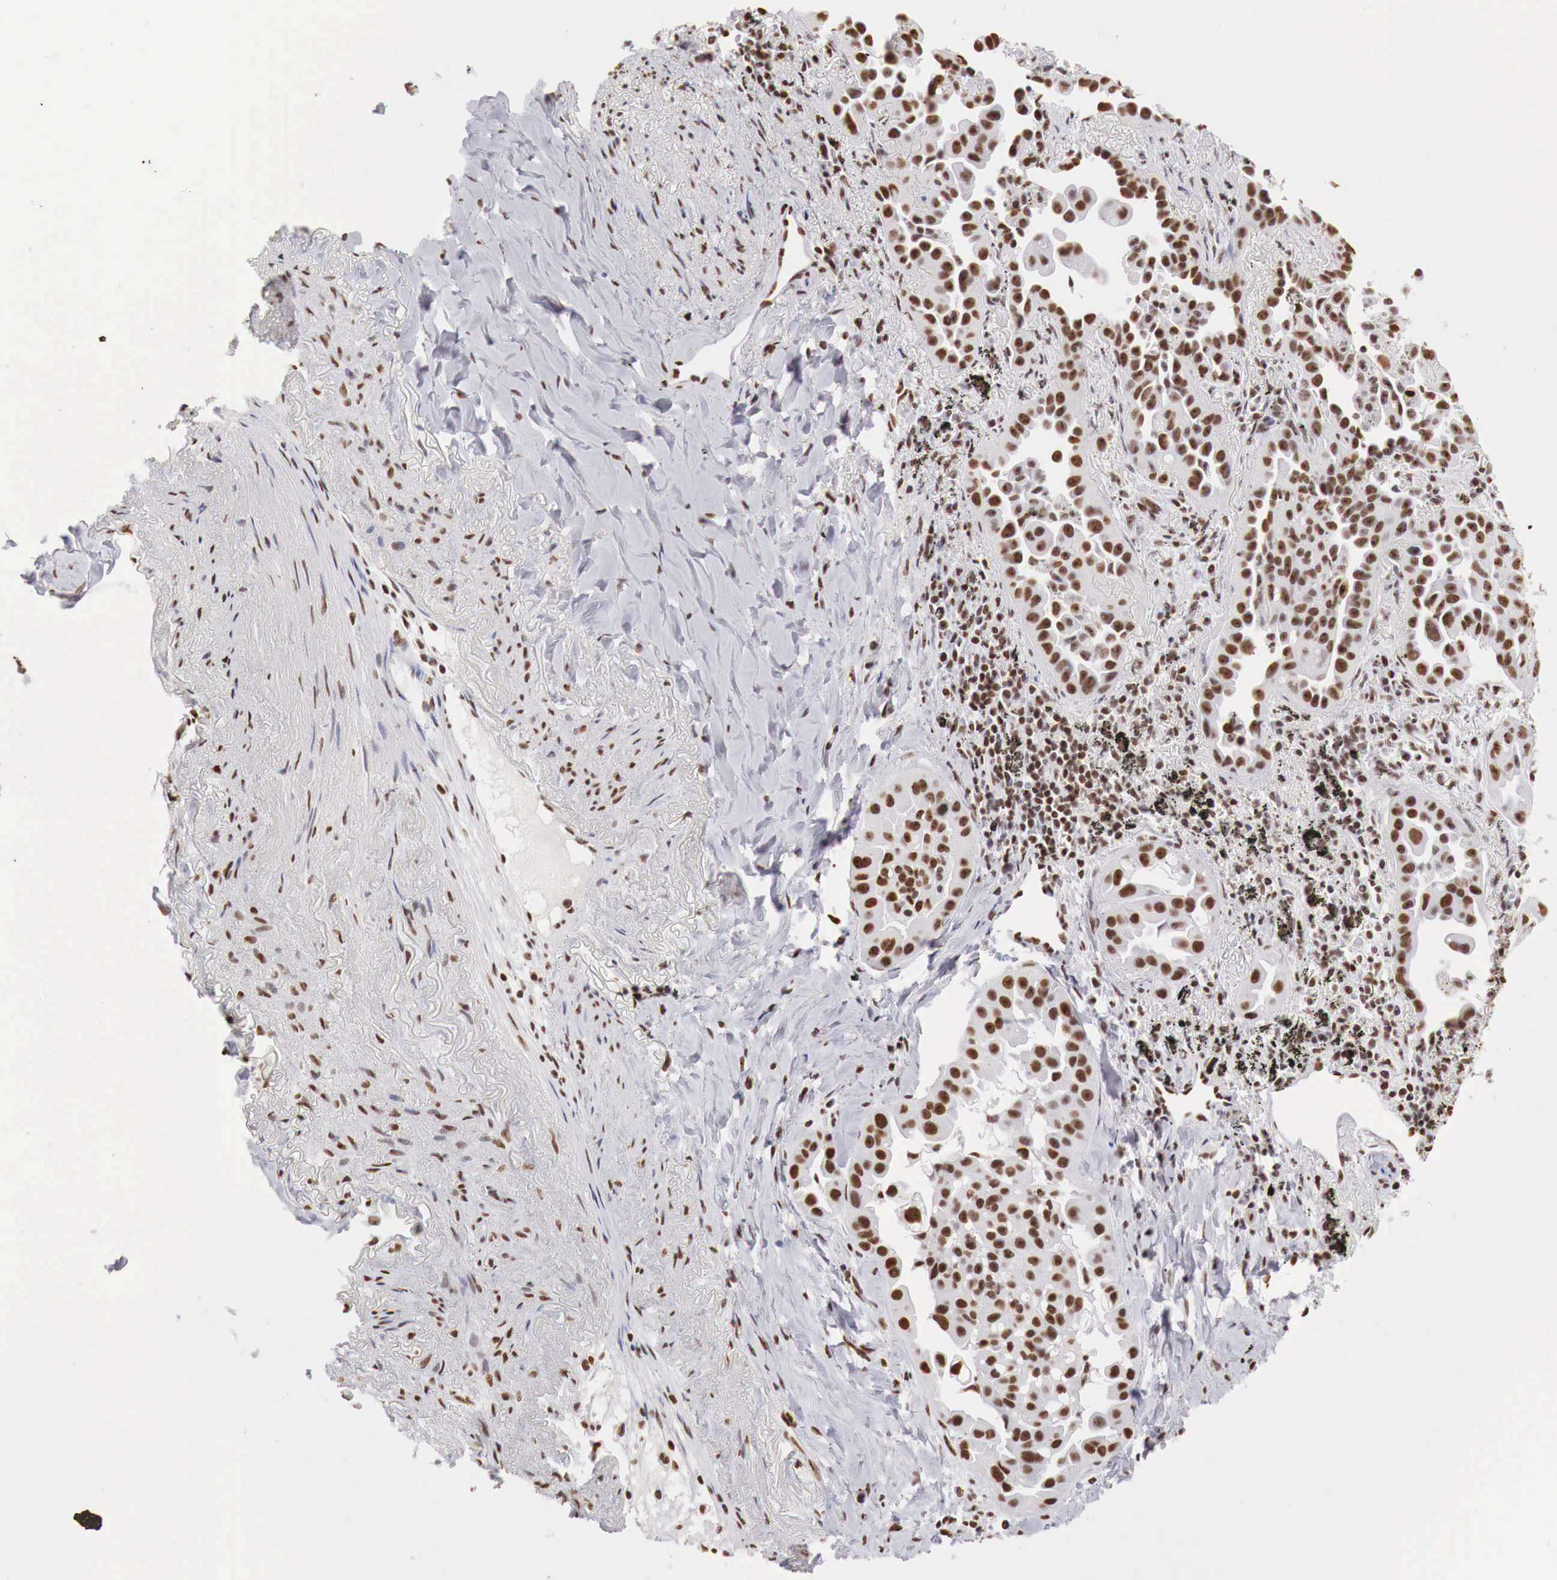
{"staining": {"intensity": "strong", "quantity": ">75%", "location": "nuclear"}, "tissue": "lung cancer", "cell_type": "Tumor cells", "image_type": "cancer", "snomed": [{"axis": "morphology", "description": "Adenocarcinoma, NOS"}, {"axis": "topography", "description": "Lung"}], "caption": "The immunohistochemical stain labels strong nuclear positivity in tumor cells of lung cancer (adenocarcinoma) tissue. (DAB IHC with brightfield microscopy, high magnification).", "gene": "DKC1", "patient": {"sex": "male", "age": 68}}